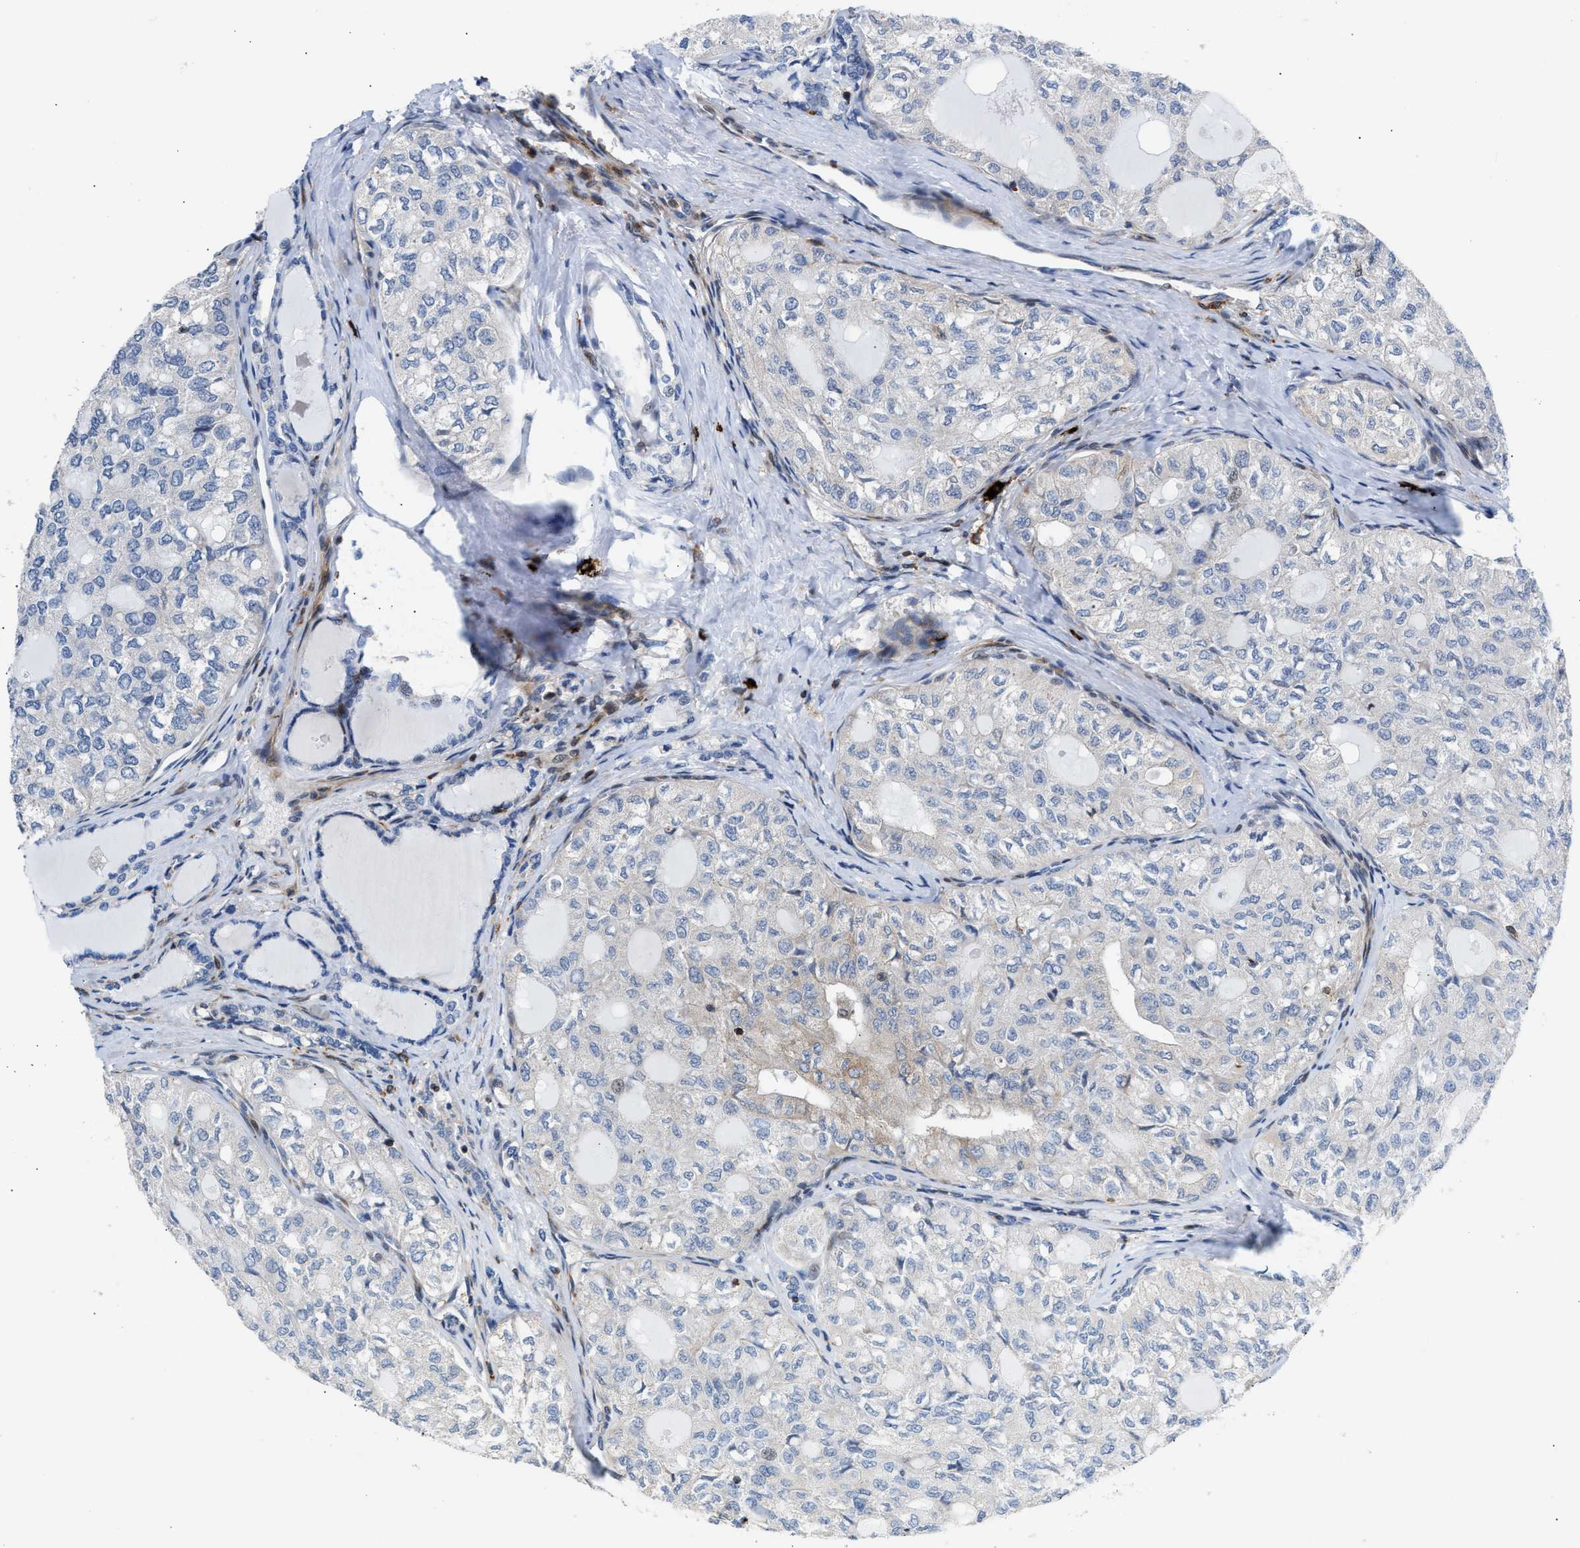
{"staining": {"intensity": "negative", "quantity": "none", "location": "none"}, "tissue": "thyroid cancer", "cell_type": "Tumor cells", "image_type": "cancer", "snomed": [{"axis": "morphology", "description": "Follicular adenoma carcinoma, NOS"}, {"axis": "topography", "description": "Thyroid gland"}], "caption": "Thyroid follicular adenoma carcinoma was stained to show a protein in brown. There is no significant positivity in tumor cells.", "gene": "ATP9A", "patient": {"sex": "male", "age": 75}}